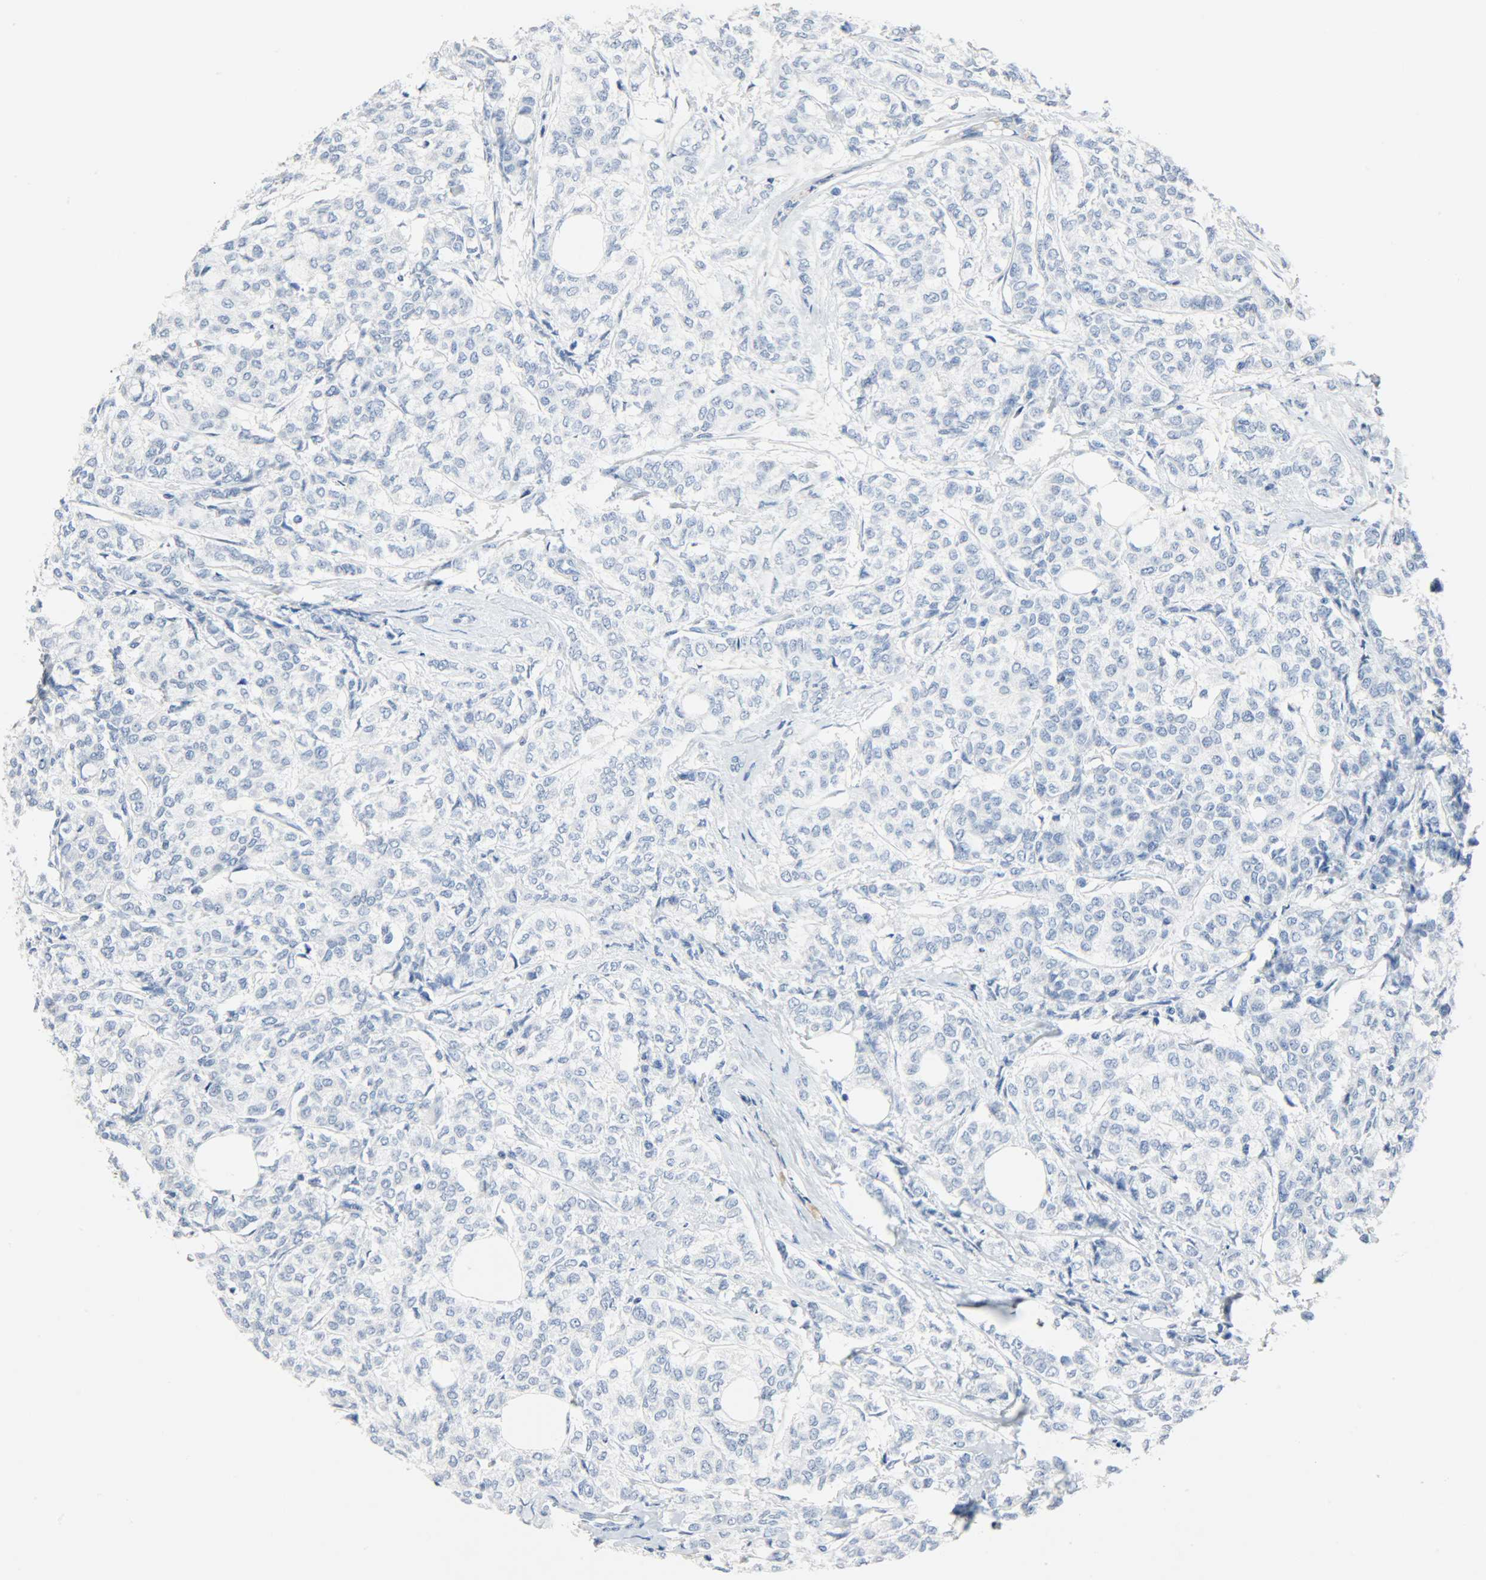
{"staining": {"intensity": "negative", "quantity": "none", "location": "none"}, "tissue": "breast cancer", "cell_type": "Tumor cells", "image_type": "cancer", "snomed": [{"axis": "morphology", "description": "Lobular carcinoma"}, {"axis": "topography", "description": "Breast"}], "caption": "Protein analysis of lobular carcinoma (breast) shows no significant positivity in tumor cells.", "gene": "CRP", "patient": {"sex": "female", "age": 60}}